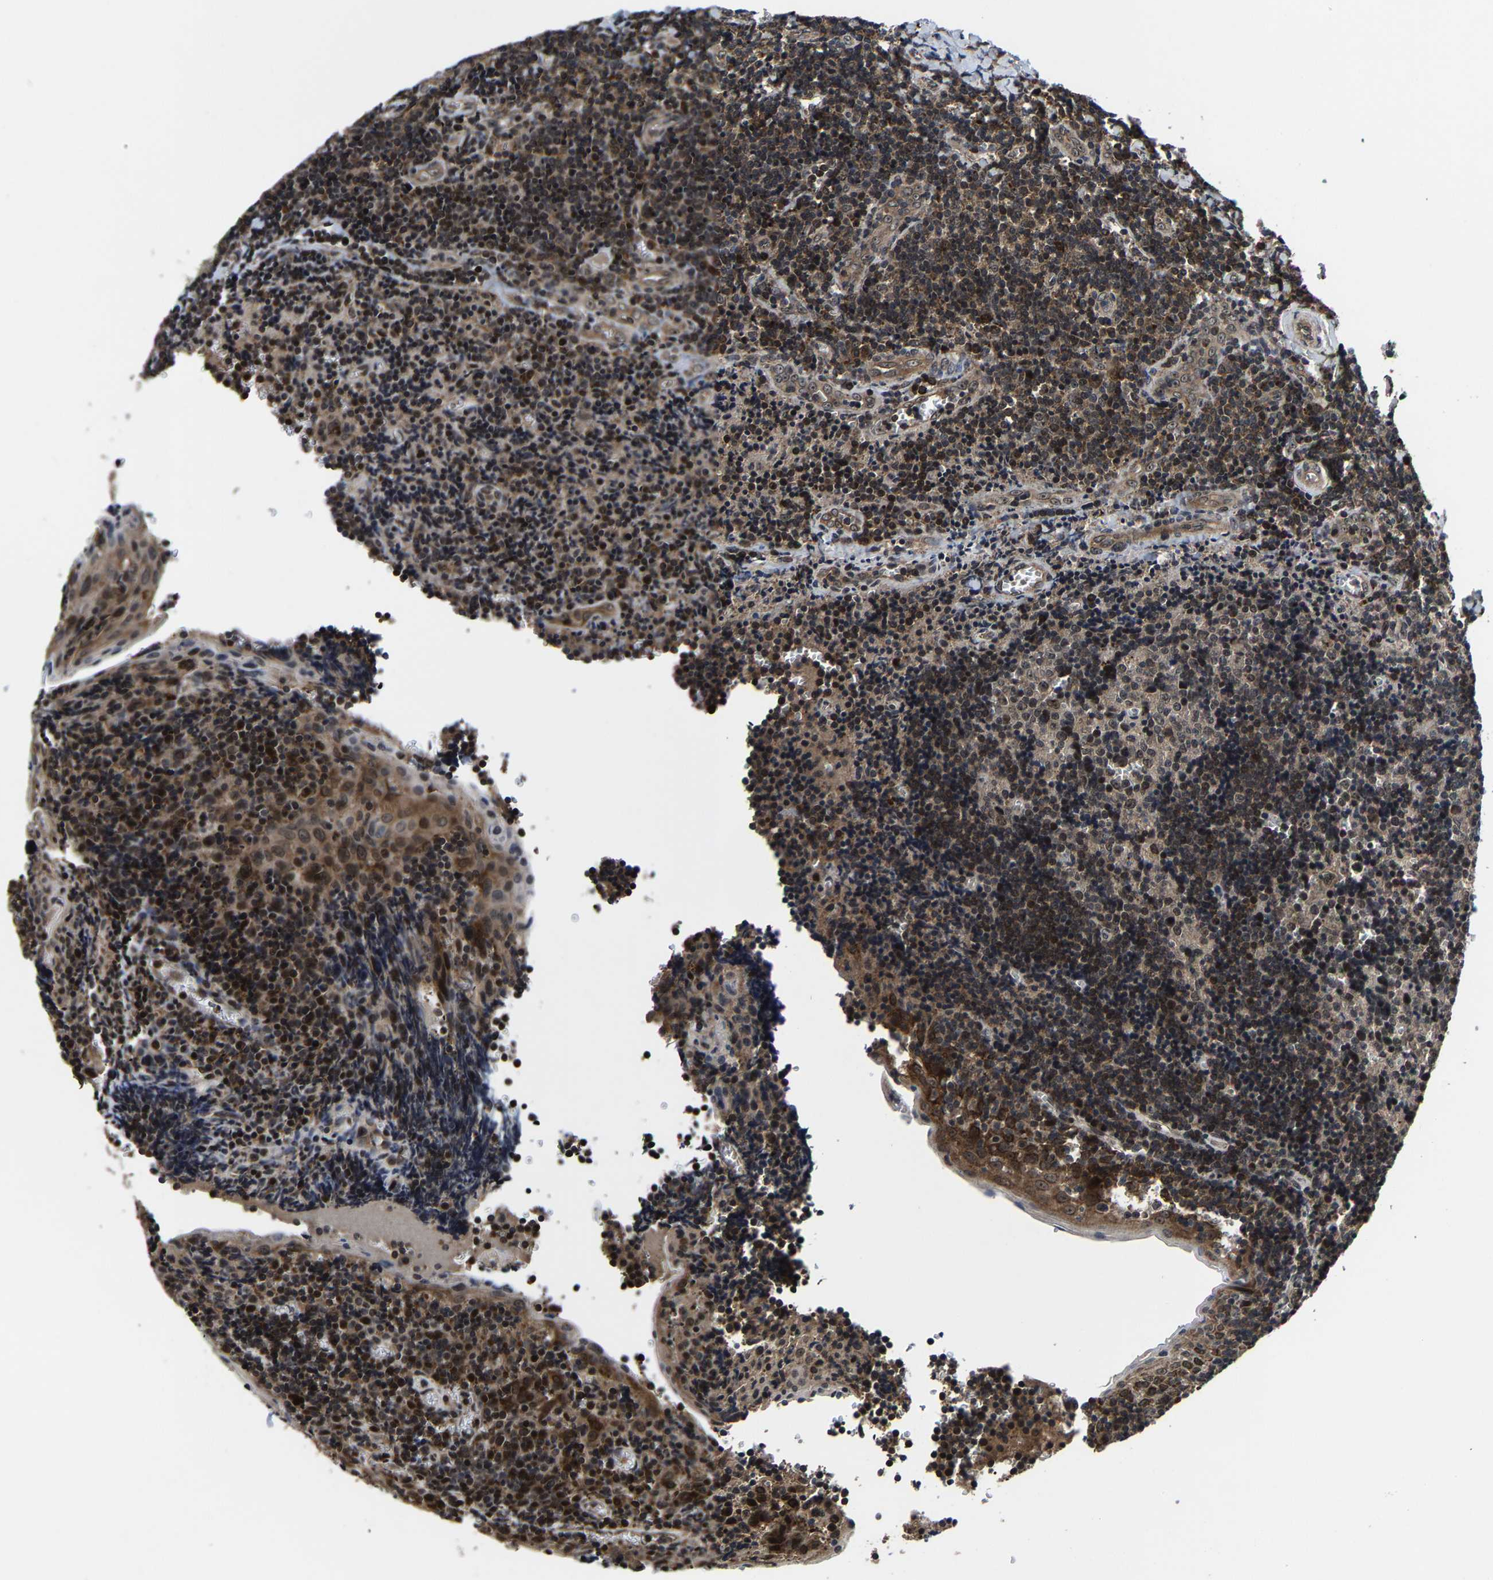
{"staining": {"intensity": "moderate", "quantity": "25%-75%", "location": "cytoplasmic/membranous"}, "tissue": "tonsil", "cell_type": "Germinal center cells", "image_type": "normal", "snomed": [{"axis": "morphology", "description": "Normal tissue, NOS"}, {"axis": "morphology", "description": "Inflammation, NOS"}, {"axis": "topography", "description": "Tonsil"}], "caption": "Immunohistochemistry micrograph of normal tonsil stained for a protein (brown), which exhibits medium levels of moderate cytoplasmic/membranous expression in approximately 25%-75% of germinal center cells.", "gene": "ZCCHC7", "patient": {"sex": "female", "age": 31}}